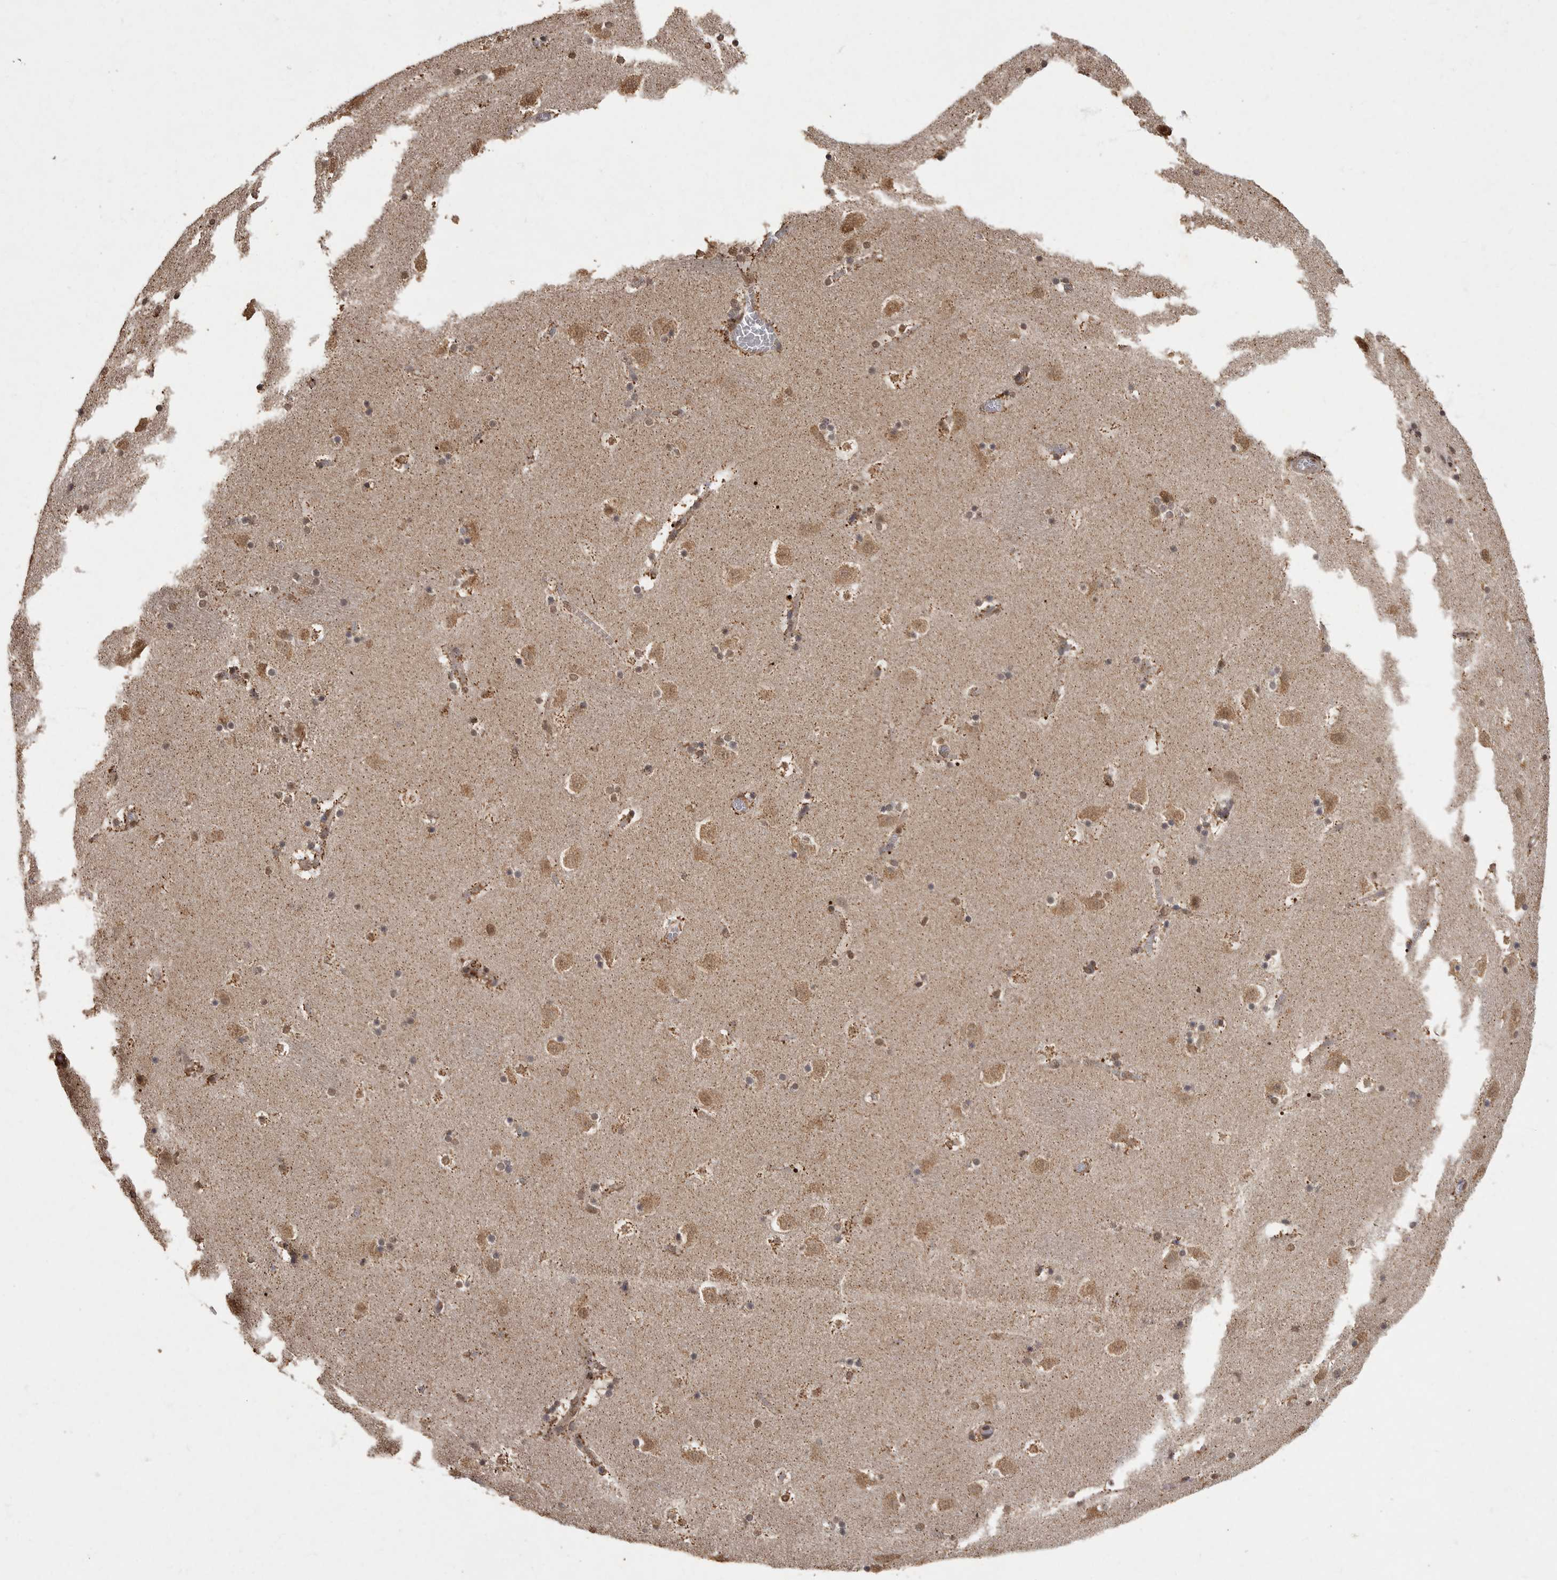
{"staining": {"intensity": "moderate", "quantity": "25%-75%", "location": "cytoplasmic/membranous,nuclear"}, "tissue": "caudate", "cell_type": "Glial cells", "image_type": "normal", "snomed": [{"axis": "morphology", "description": "Normal tissue, NOS"}, {"axis": "topography", "description": "Lateral ventricle wall"}], "caption": "Immunohistochemistry (IHC) image of benign caudate: human caudate stained using immunohistochemistry displays medium levels of moderate protein expression localized specifically in the cytoplasmic/membranous,nuclear of glial cells, appearing as a cytoplasmic/membranous,nuclear brown color.", "gene": "MAFG", "patient": {"sex": "male", "age": 45}}